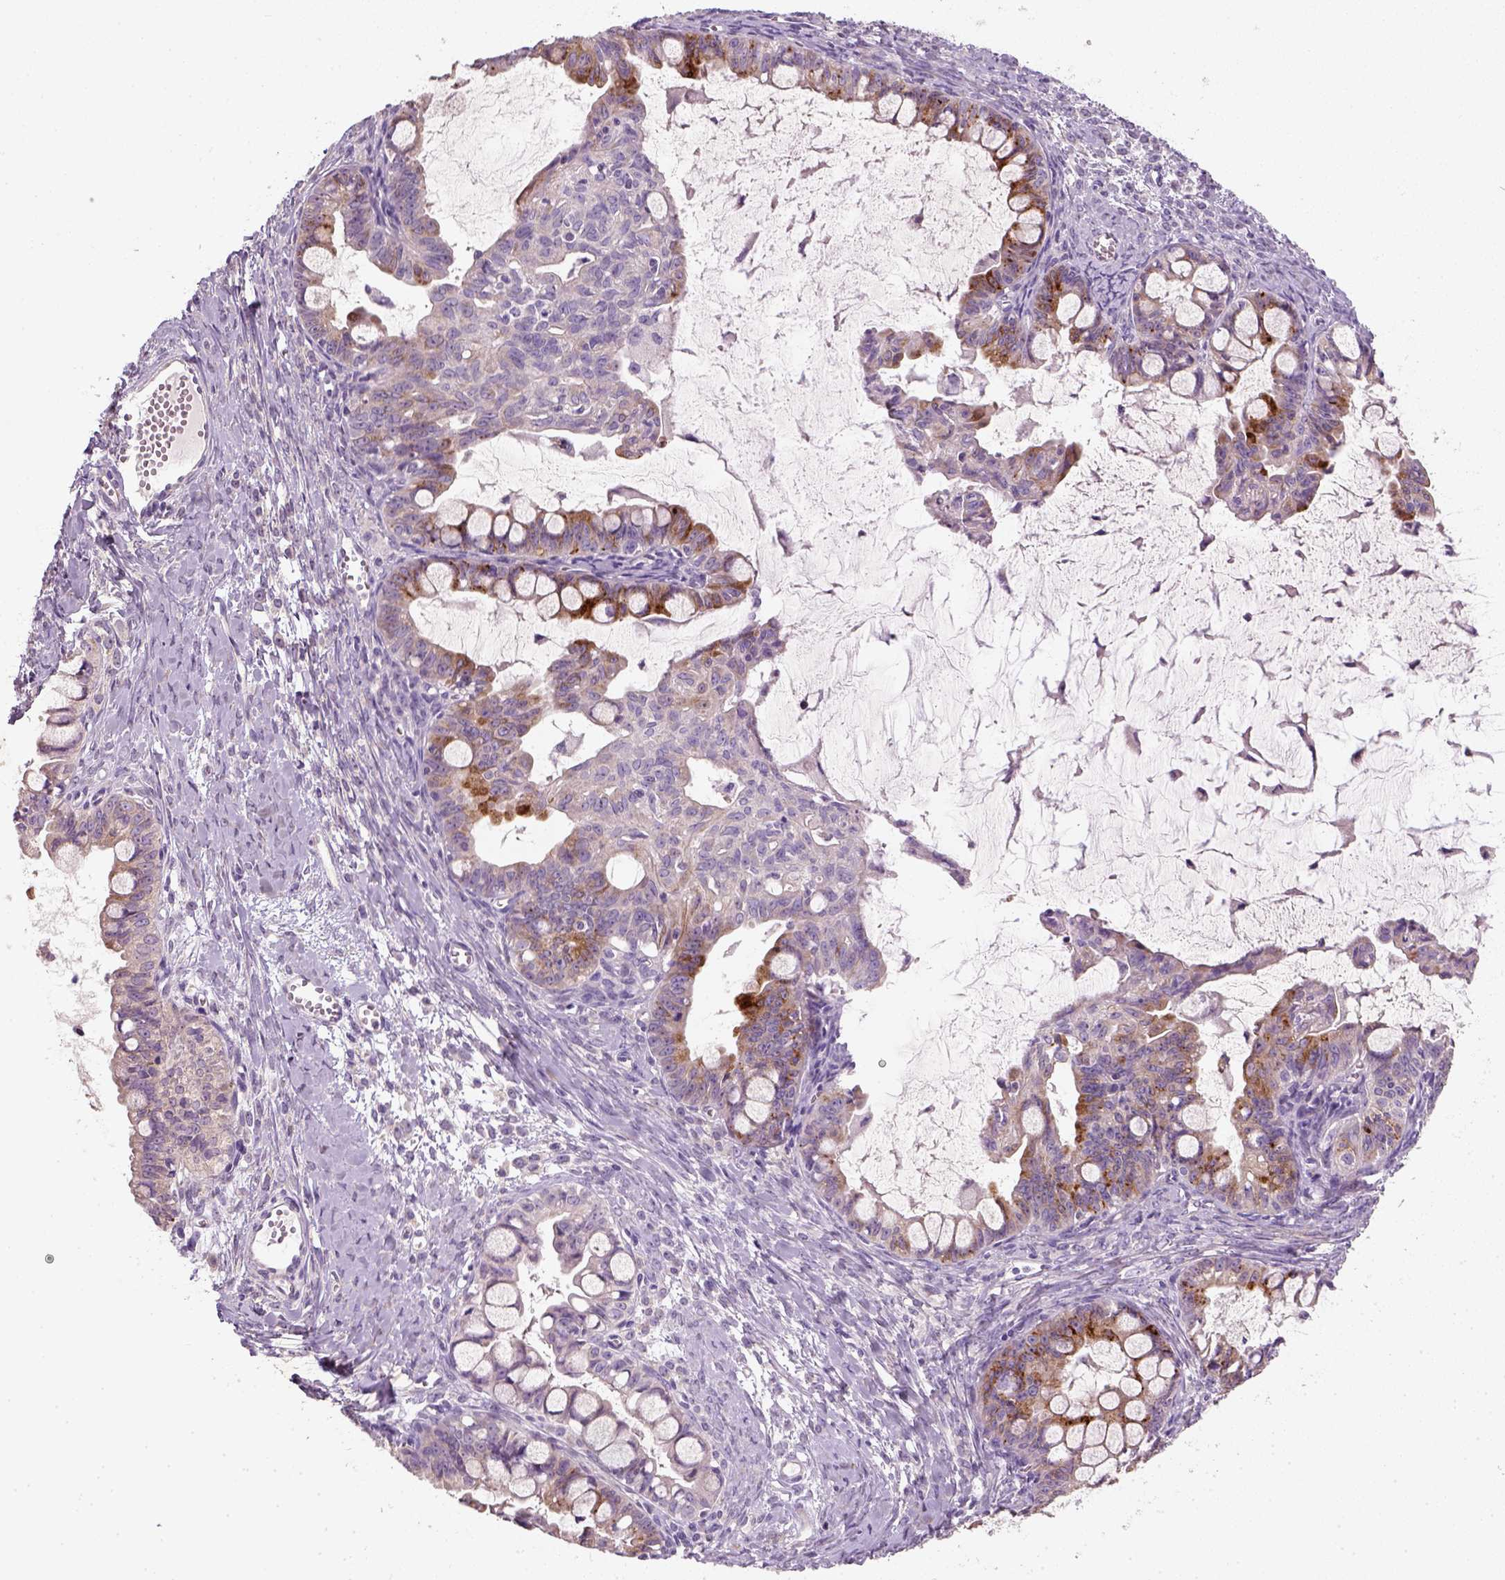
{"staining": {"intensity": "moderate", "quantity": "25%-75%", "location": "cytoplasmic/membranous"}, "tissue": "ovarian cancer", "cell_type": "Tumor cells", "image_type": "cancer", "snomed": [{"axis": "morphology", "description": "Cystadenocarcinoma, mucinous, NOS"}, {"axis": "topography", "description": "Ovary"}], "caption": "Moderate cytoplasmic/membranous protein positivity is present in about 25%-75% of tumor cells in mucinous cystadenocarcinoma (ovarian).", "gene": "NUDT6", "patient": {"sex": "female", "age": 63}}